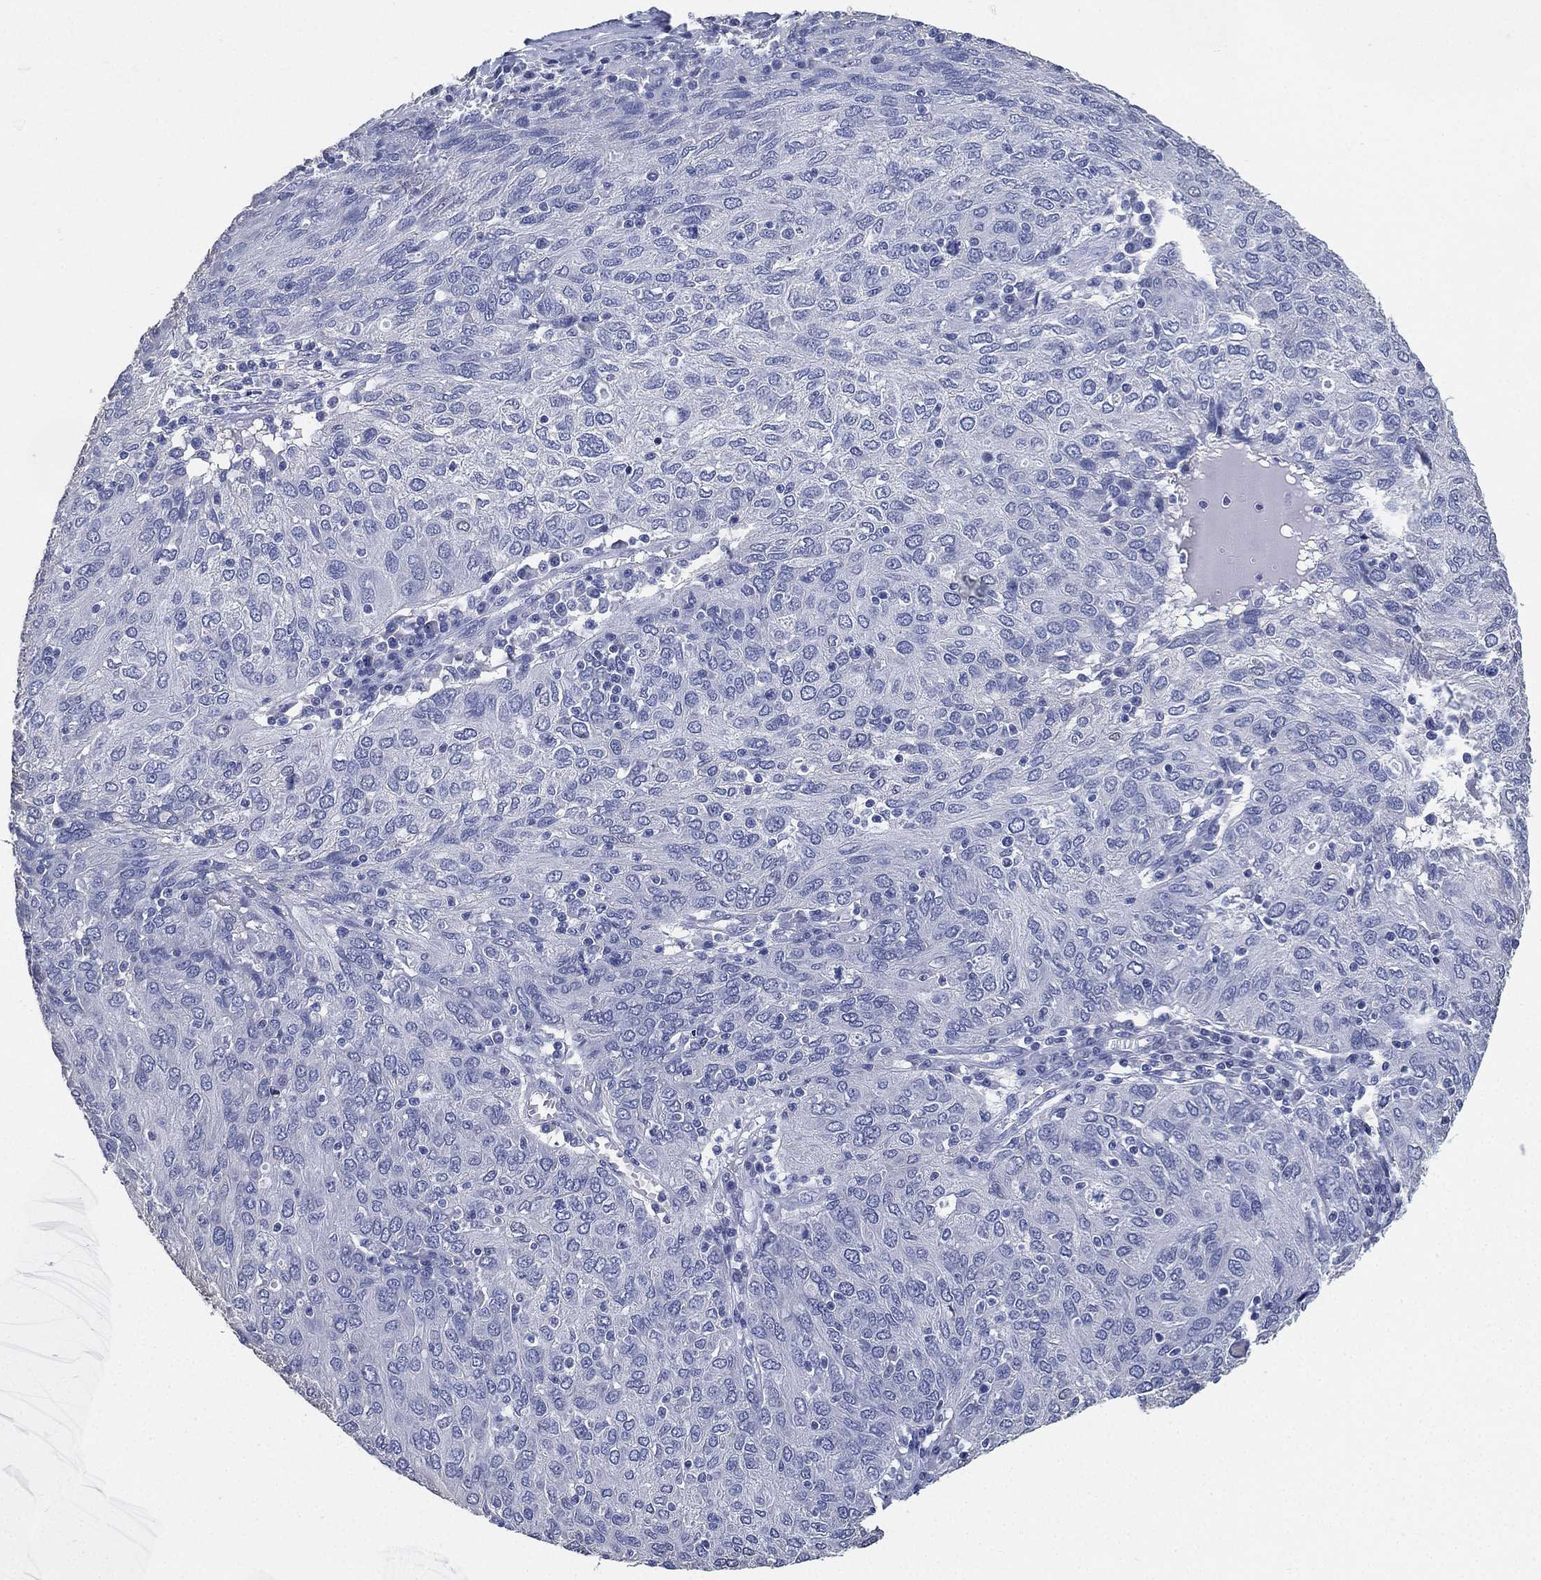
{"staining": {"intensity": "negative", "quantity": "none", "location": "none"}, "tissue": "ovarian cancer", "cell_type": "Tumor cells", "image_type": "cancer", "snomed": [{"axis": "morphology", "description": "Carcinoma, endometroid"}, {"axis": "topography", "description": "Ovary"}], "caption": "There is no significant staining in tumor cells of ovarian cancer (endometroid carcinoma).", "gene": "IYD", "patient": {"sex": "female", "age": 50}}